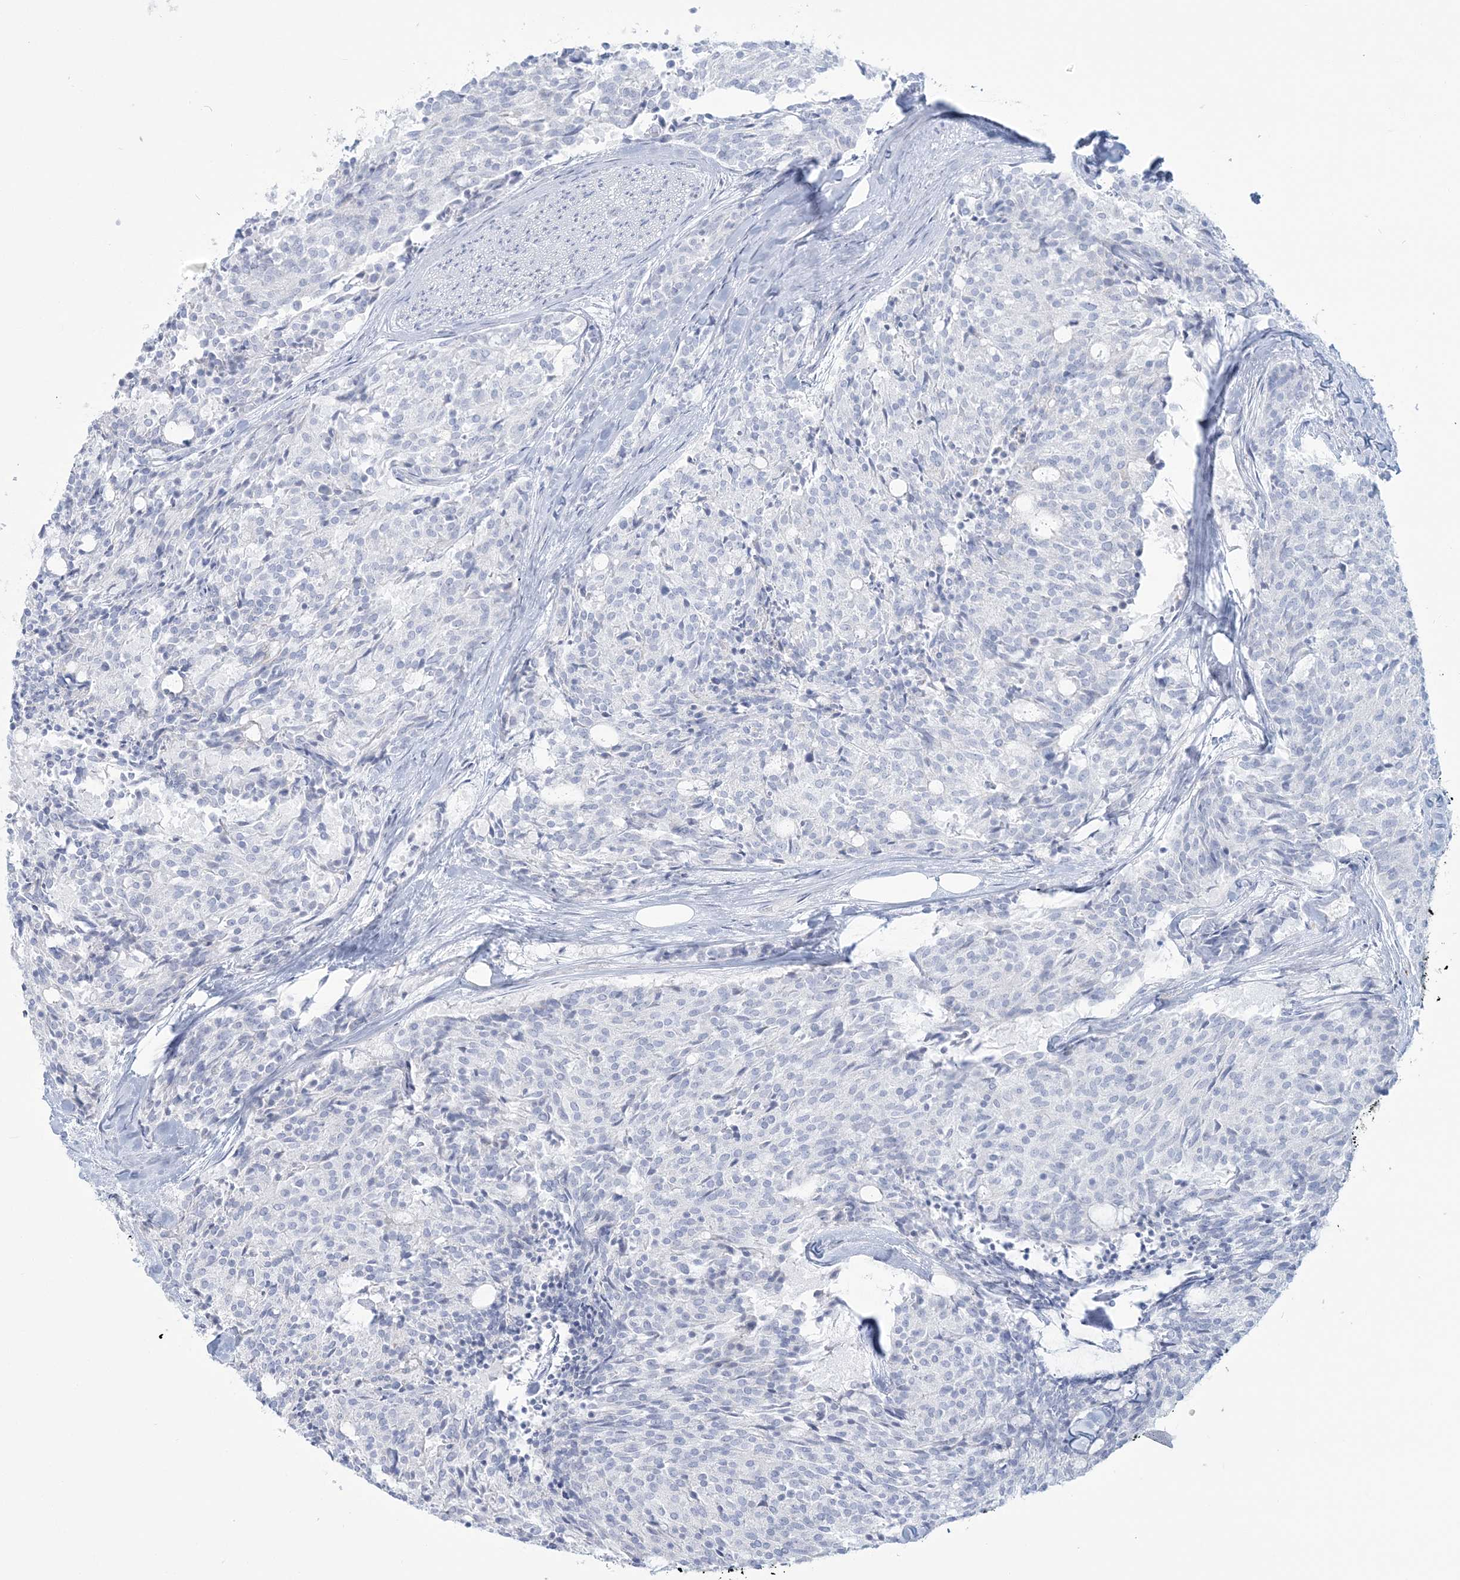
{"staining": {"intensity": "negative", "quantity": "none", "location": "none"}, "tissue": "carcinoid", "cell_type": "Tumor cells", "image_type": "cancer", "snomed": [{"axis": "morphology", "description": "Carcinoid, malignant, NOS"}, {"axis": "topography", "description": "Pancreas"}], "caption": "Immunohistochemical staining of human malignant carcinoid exhibits no significant expression in tumor cells.", "gene": "ADGB", "patient": {"sex": "female", "age": 54}}